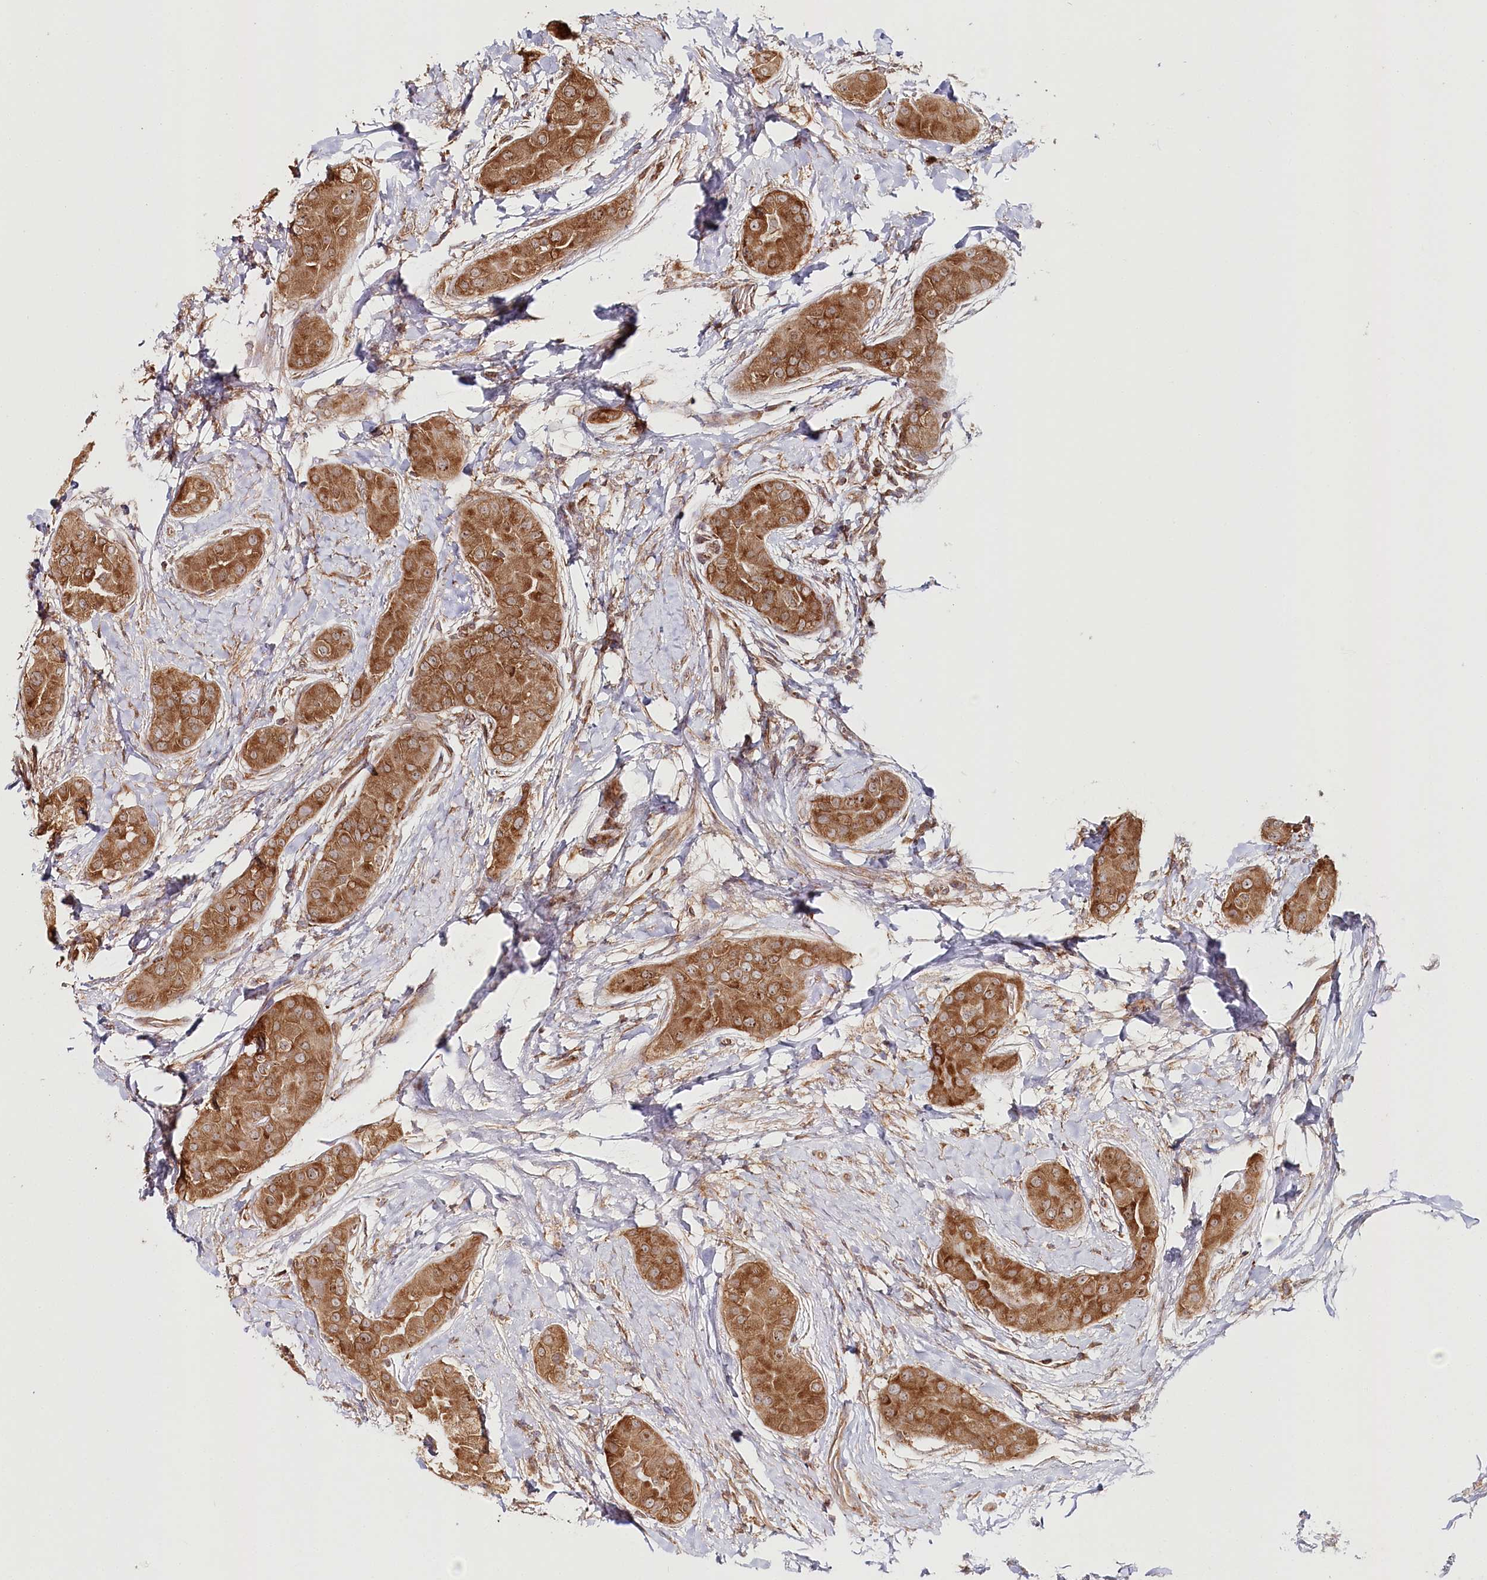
{"staining": {"intensity": "moderate", "quantity": ">75%", "location": "cytoplasmic/membranous"}, "tissue": "thyroid cancer", "cell_type": "Tumor cells", "image_type": "cancer", "snomed": [{"axis": "morphology", "description": "Papillary adenocarcinoma, NOS"}, {"axis": "topography", "description": "Thyroid gland"}], "caption": "A medium amount of moderate cytoplasmic/membranous staining is present in approximately >75% of tumor cells in thyroid cancer tissue.", "gene": "OTUD4", "patient": {"sex": "male", "age": 33}}